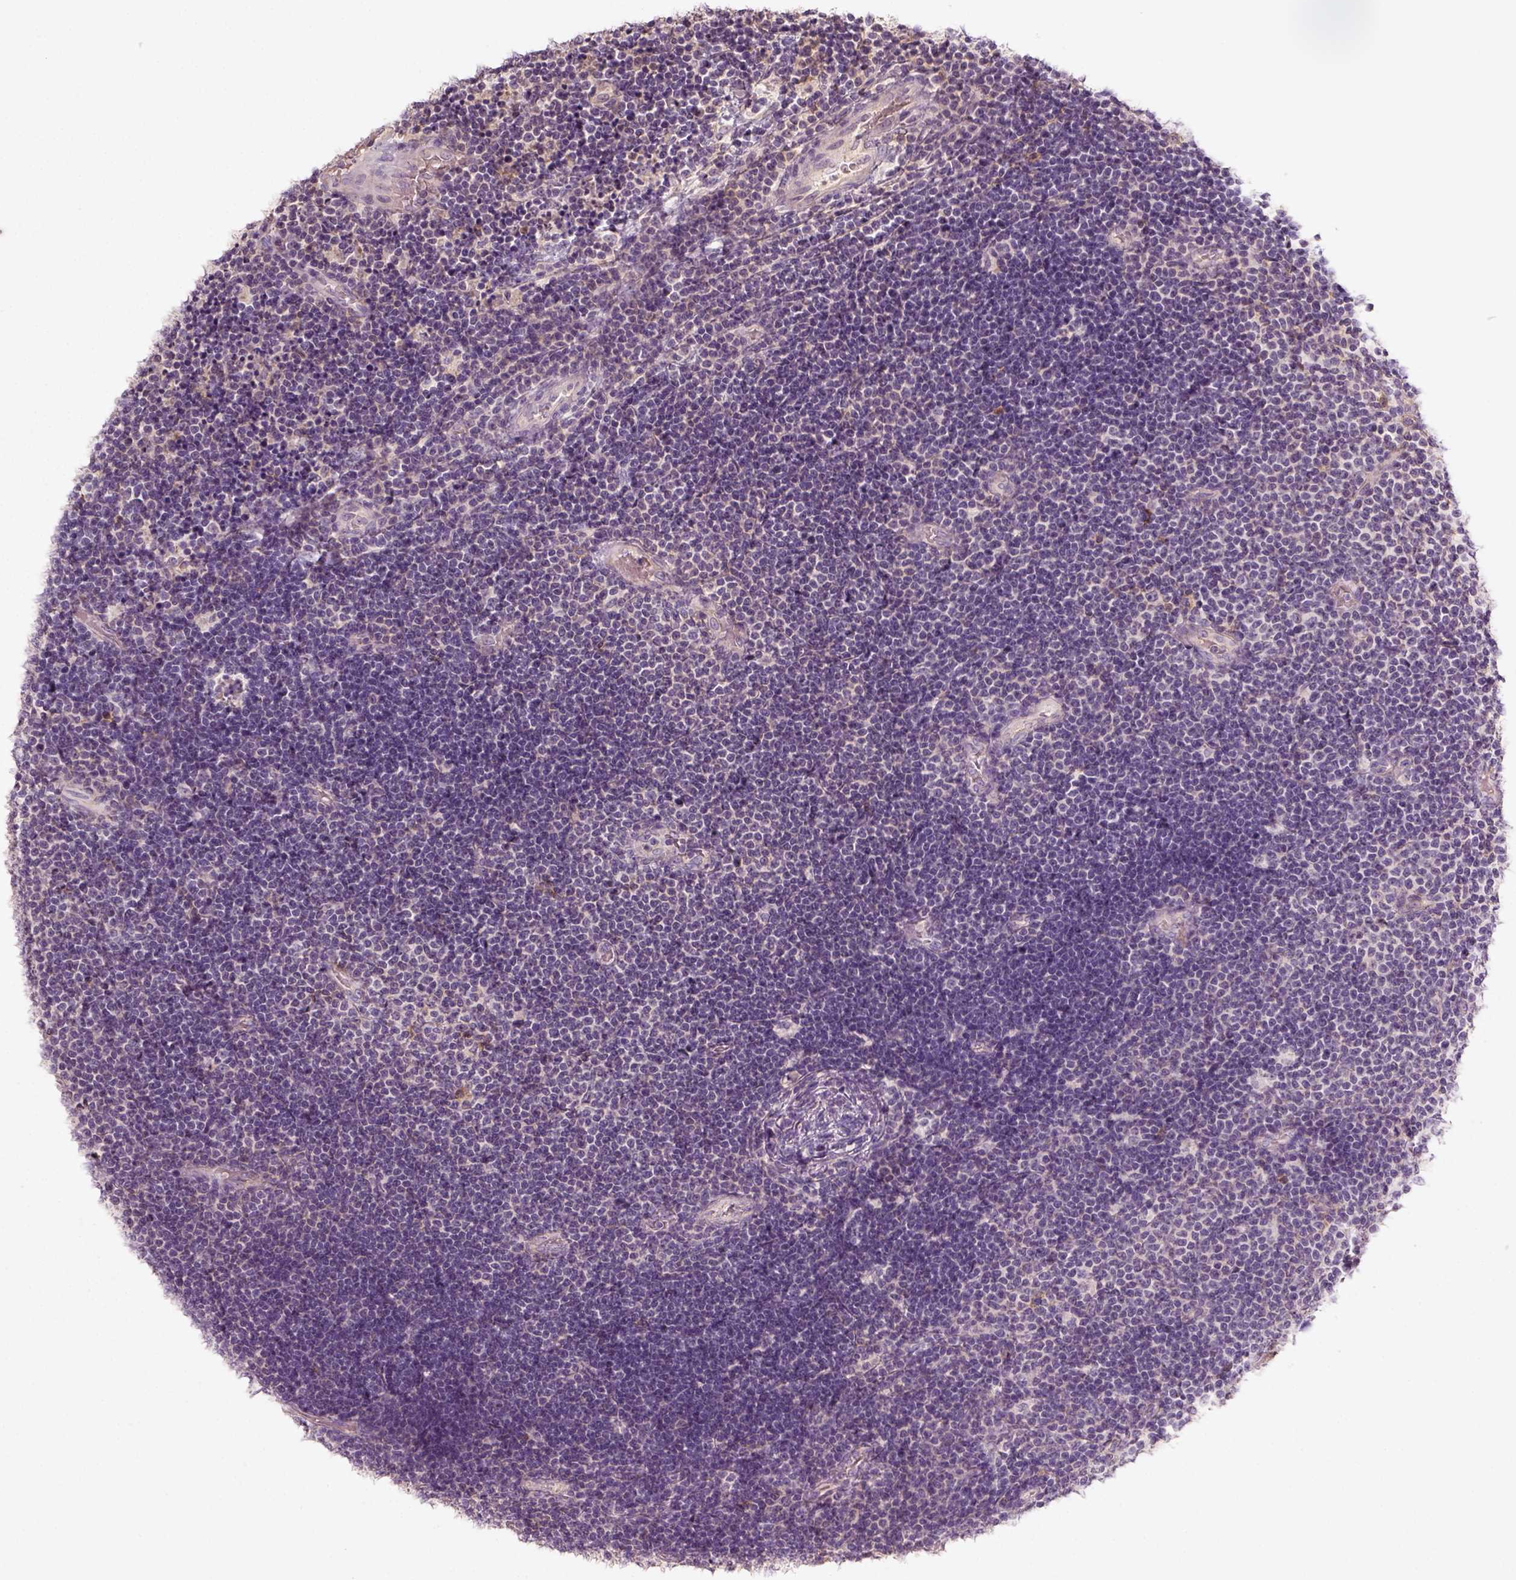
{"staining": {"intensity": "negative", "quantity": "none", "location": "none"}, "tissue": "lymphoma", "cell_type": "Tumor cells", "image_type": "cancer", "snomed": [{"axis": "morphology", "description": "Malignant lymphoma, non-Hodgkin's type, Low grade"}, {"axis": "topography", "description": "Brain"}], "caption": "Immunohistochemistry (IHC) micrograph of neoplastic tissue: human low-grade malignant lymphoma, non-Hodgkin's type stained with DAB exhibits no significant protein staining in tumor cells. Brightfield microscopy of immunohistochemistry (IHC) stained with DAB (brown) and hematoxylin (blue), captured at high magnification.", "gene": "AQP9", "patient": {"sex": "female", "age": 66}}